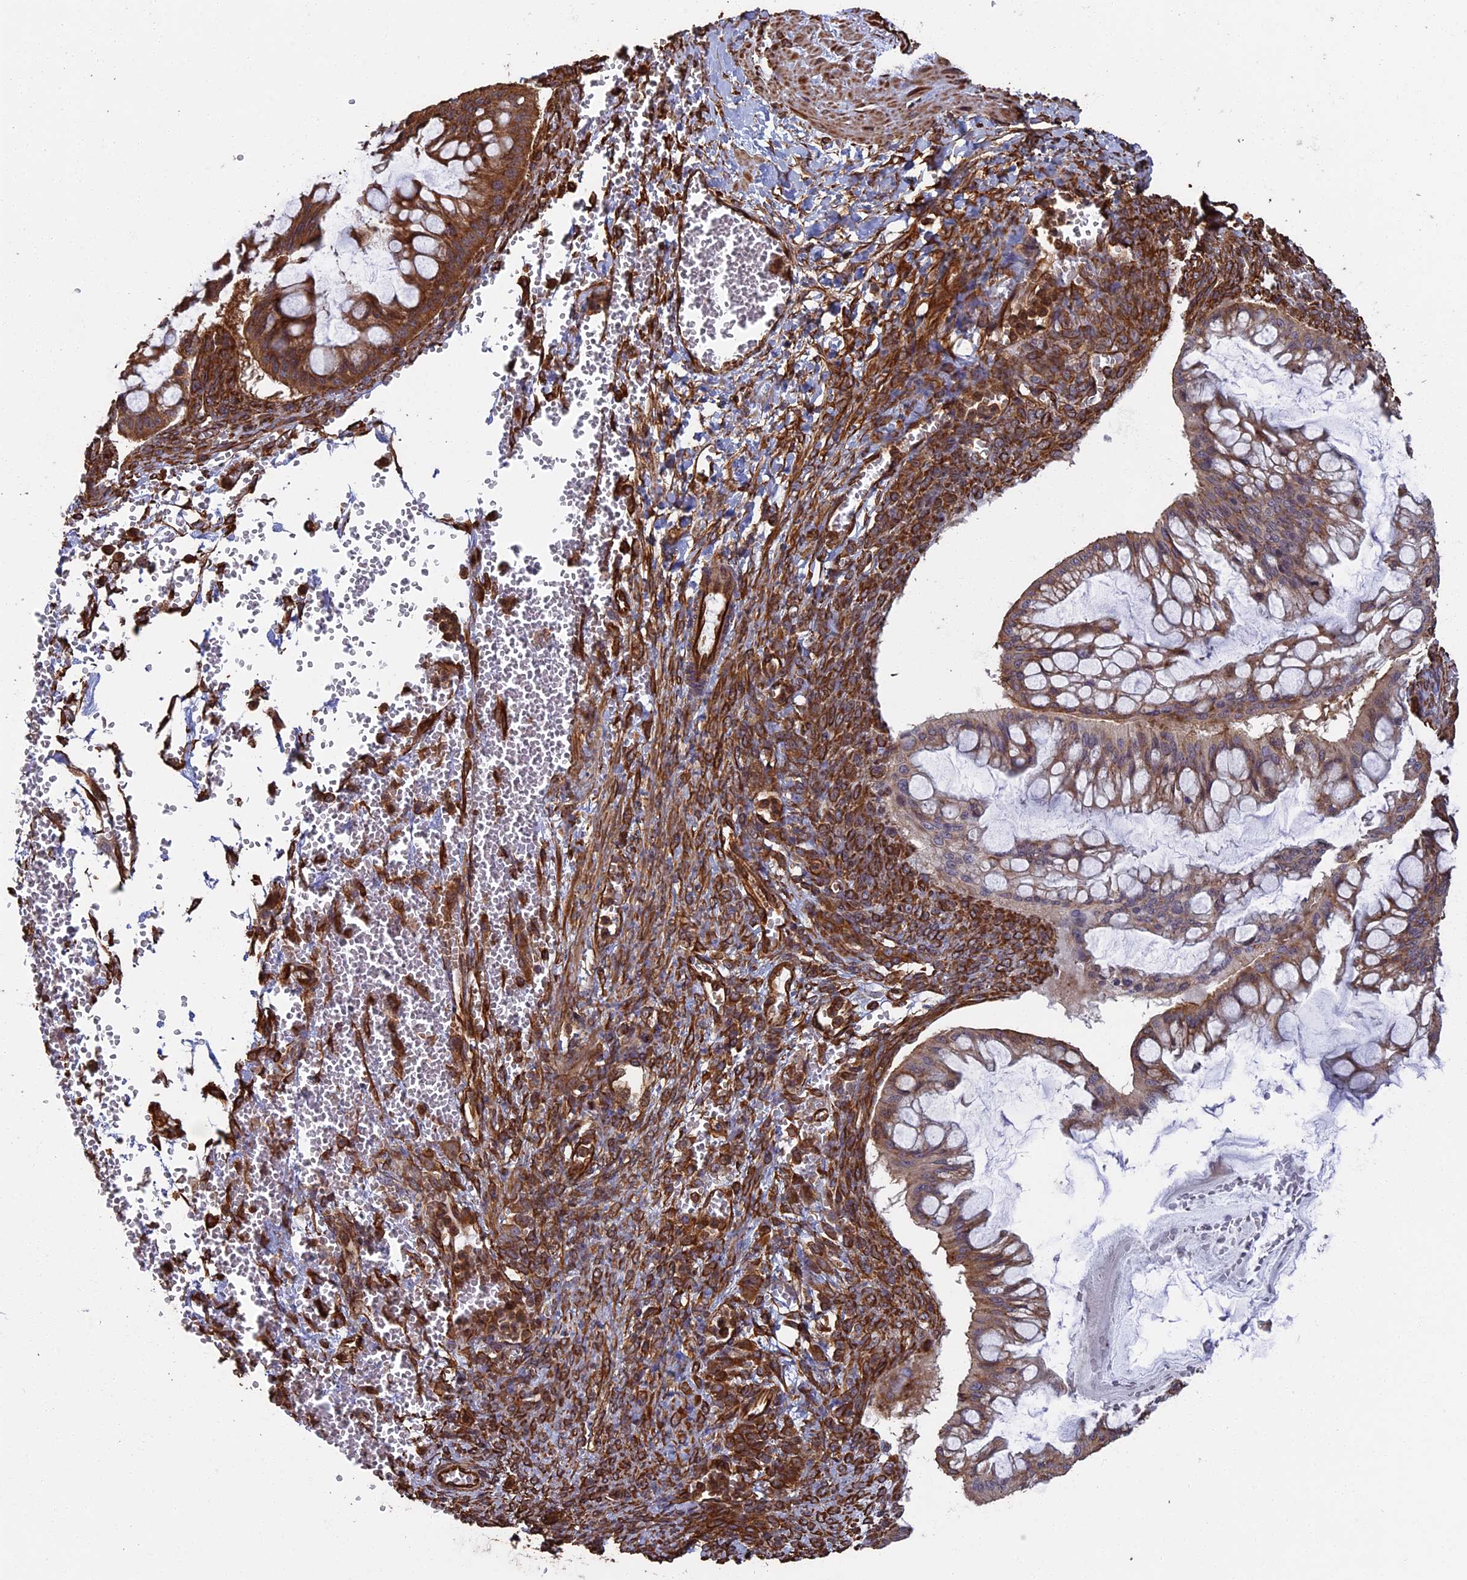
{"staining": {"intensity": "strong", "quantity": "25%-75%", "location": "cytoplasmic/membranous"}, "tissue": "ovarian cancer", "cell_type": "Tumor cells", "image_type": "cancer", "snomed": [{"axis": "morphology", "description": "Cystadenocarcinoma, mucinous, NOS"}, {"axis": "topography", "description": "Ovary"}], "caption": "Immunohistochemical staining of ovarian cancer demonstrates high levels of strong cytoplasmic/membranous staining in about 25%-75% of tumor cells.", "gene": "CCDC124", "patient": {"sex": "female", "age": 73}}